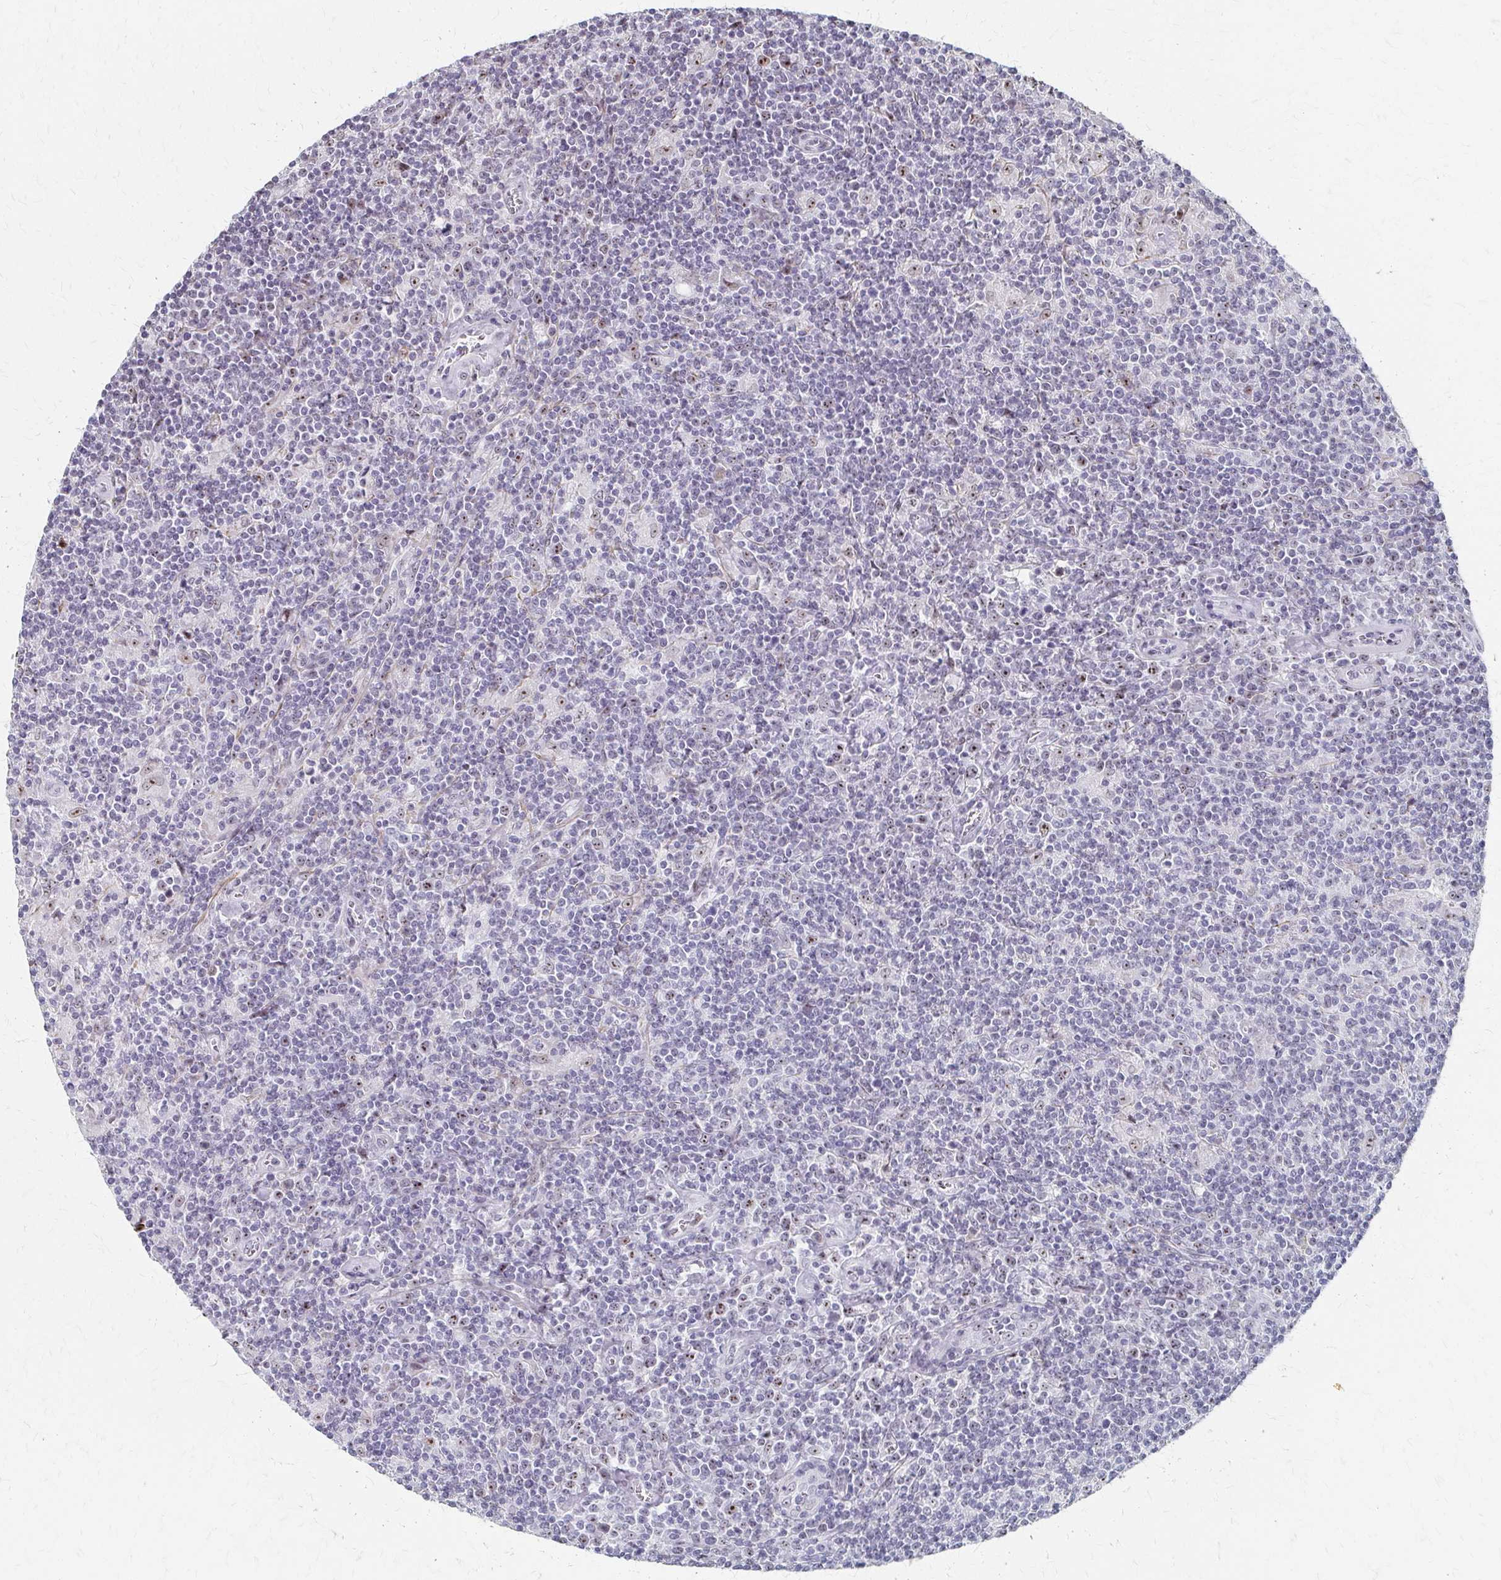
{"staining": {"intensity": "weak", "quantity": "25%-75%", "location": "nuclear"}, "tissue": "lymphoma", "cell_type": "Tumor cells", "image_type": "cancer", "snomed": [{"axis": "morphology", "description": "Hodgkin's disease, NOS"}, {"axis": "topography", "description": "Lymph node"}], "caption": "High-power microscopy captured an immunohistochemistry (IHC) micrograph of lymphoma, revealing weak nuclear staining in approximately 25%-75% of tumor cells.", "gene": "PES1", "patient": {"sex": "male", "age": 40}}